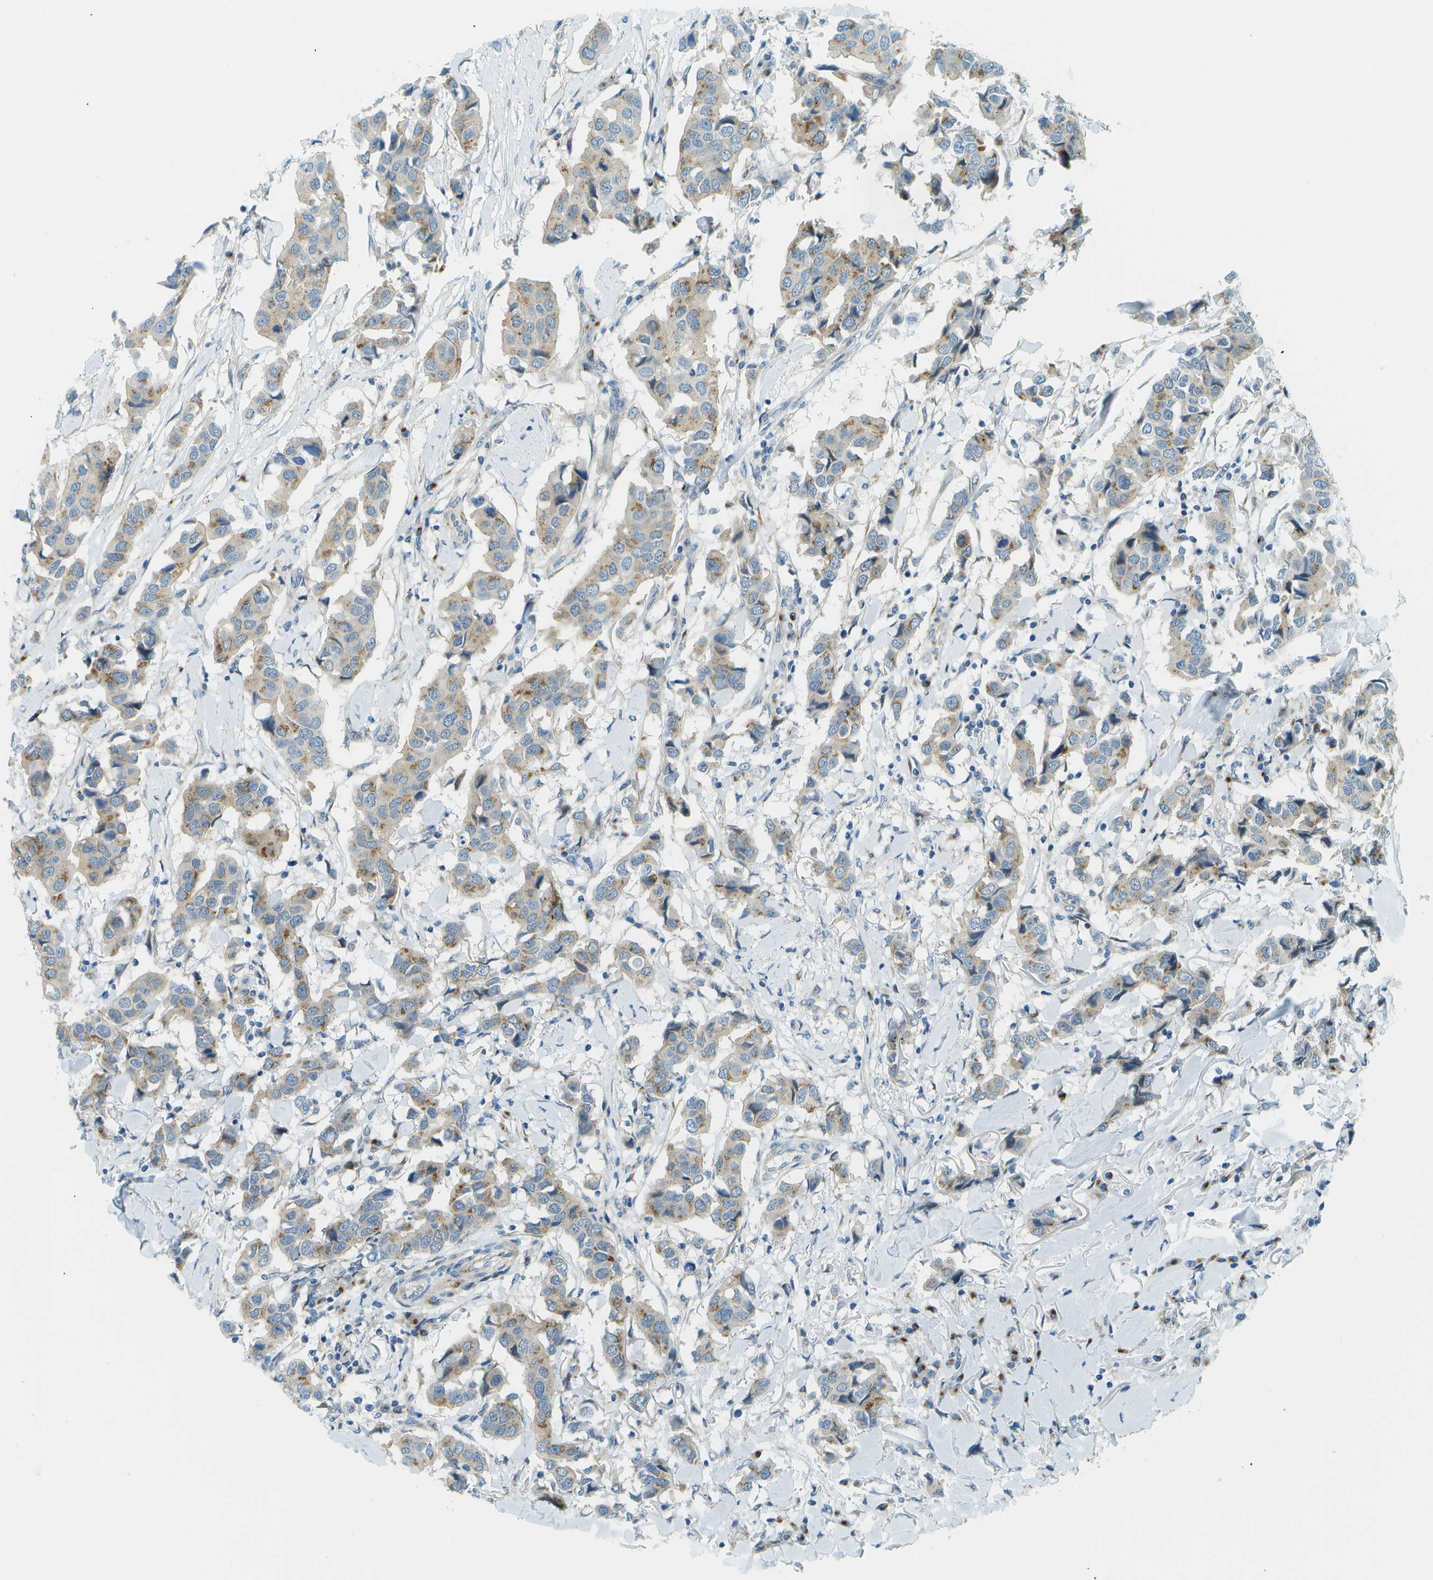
{"staining": {"intensity": "moderate", "quantity": ">75%", "location": "cytoplasmic/membranous"}, "tissue": "breast cancer", "cell_type": "Tumor cells", "image_type": "cancer", "snomed": [{"axis": "morphology", "description": "Duct carcinoma"}, {"axis": "topography", "description": "Breast"}], "caption": "High-magnification brightfield microscopy of breast cancer (invasive ductal carcinoma) stained with DAB (3,3'-diaminobenzidine) (brown) and counterstained with hematoxylin (blue). tumor cells exhibit moderate cytoplasmic/membranous staining is seen in approximately>75% of cells. The staining was performed using DAB (3,3'-diaminobenzidine) to visualize the protein expression in brown, while the nuclei were stained in blue with hematoxylin (Magnification: 20x).", "gene": "ACBD3", "patient": {"sex": "female", "age": 80}}